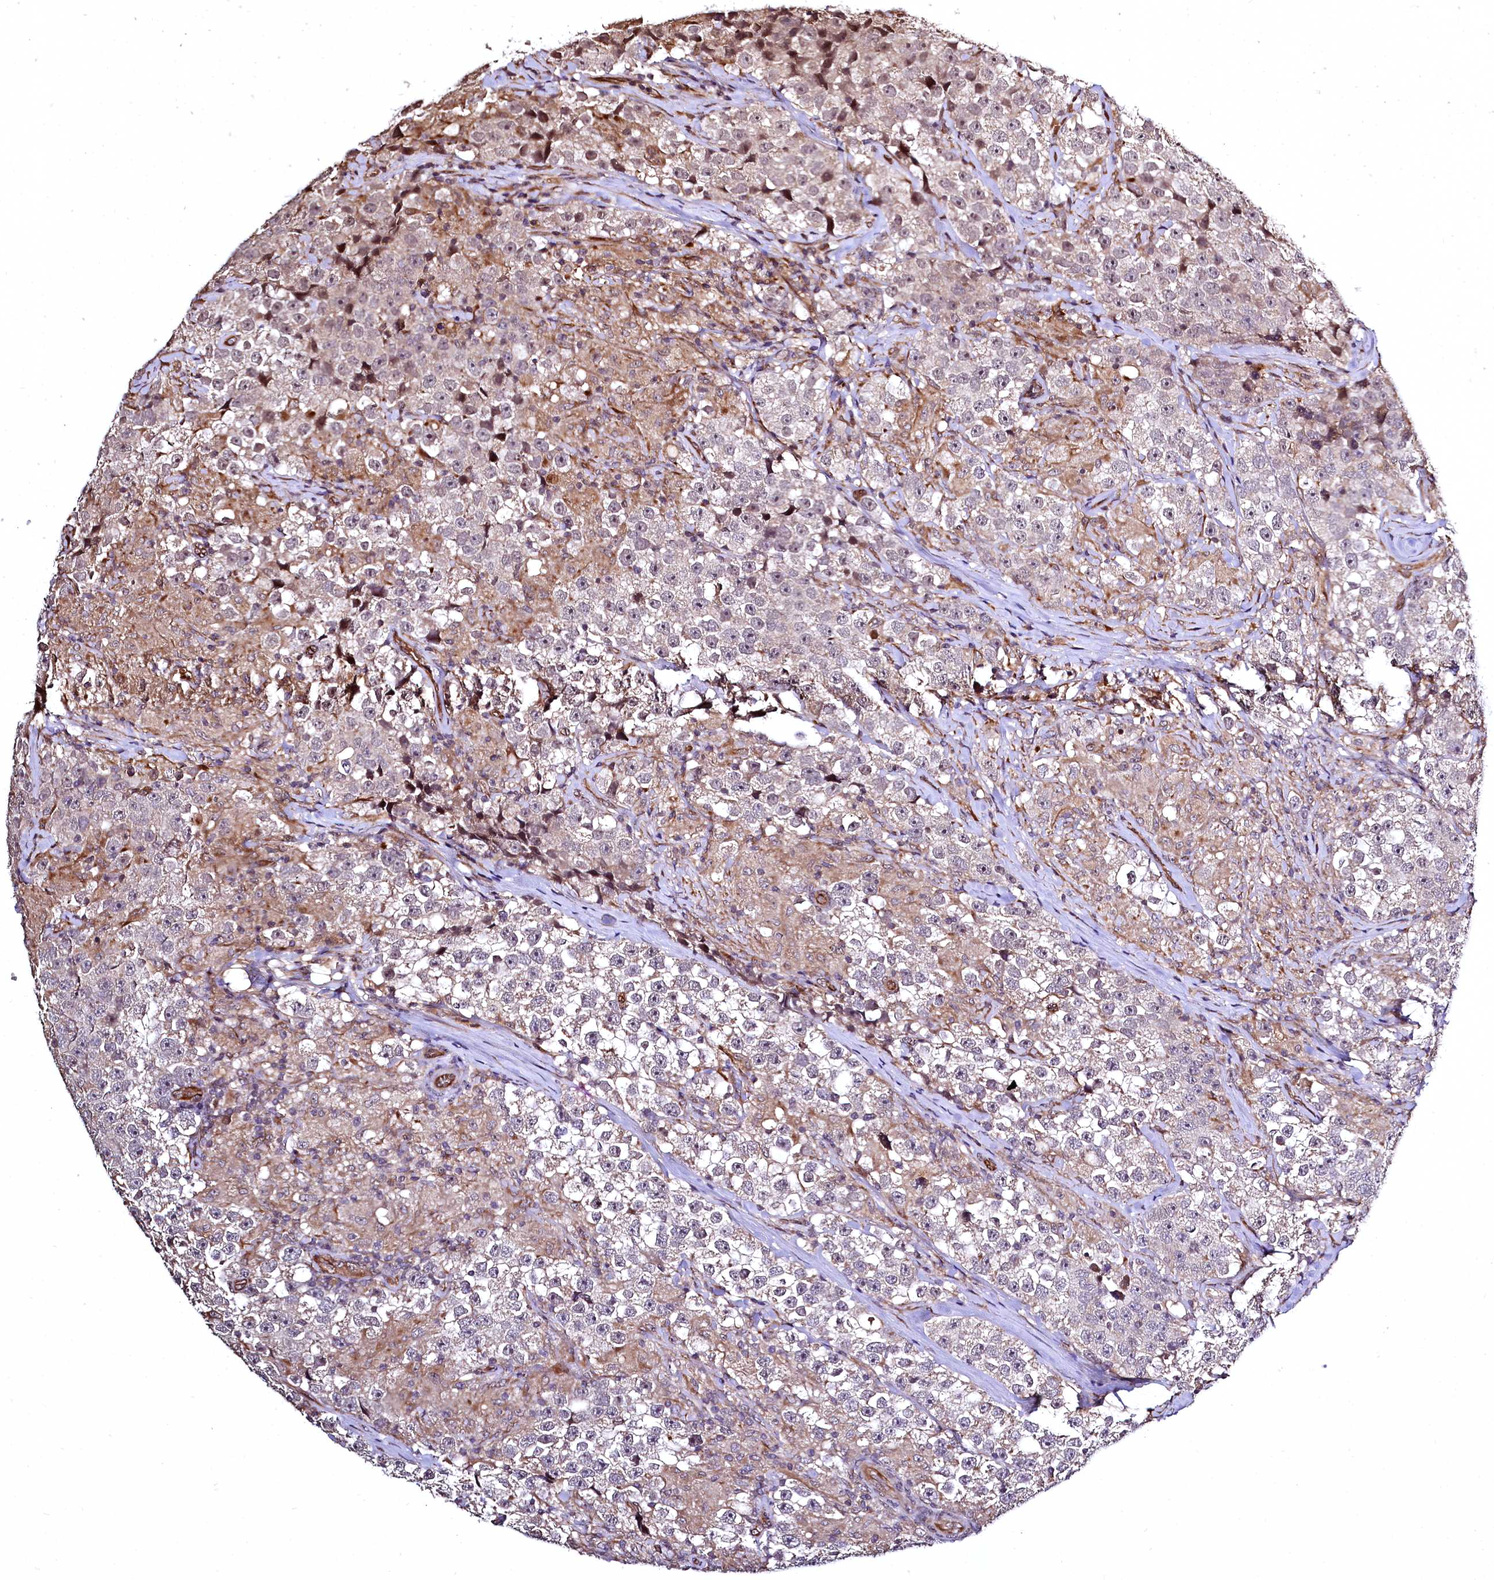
{"staining": {"intensity": "negative", "quantity": "none", "location": "none"}, "tissue": "testis cancer", "cell_type": "Tumor cells", "image_type": "cancer", "snomed": [{"axis": "morphology", "description": "Seminoma, NOS"}, {"axis": "topography", "description": "Testis"}], "caption": "The histopathology image shows no significant expression in tumor cells of seminoma (testis).", "gene": "TBCEL", "patient": {"sex": "male", "age": 46}}